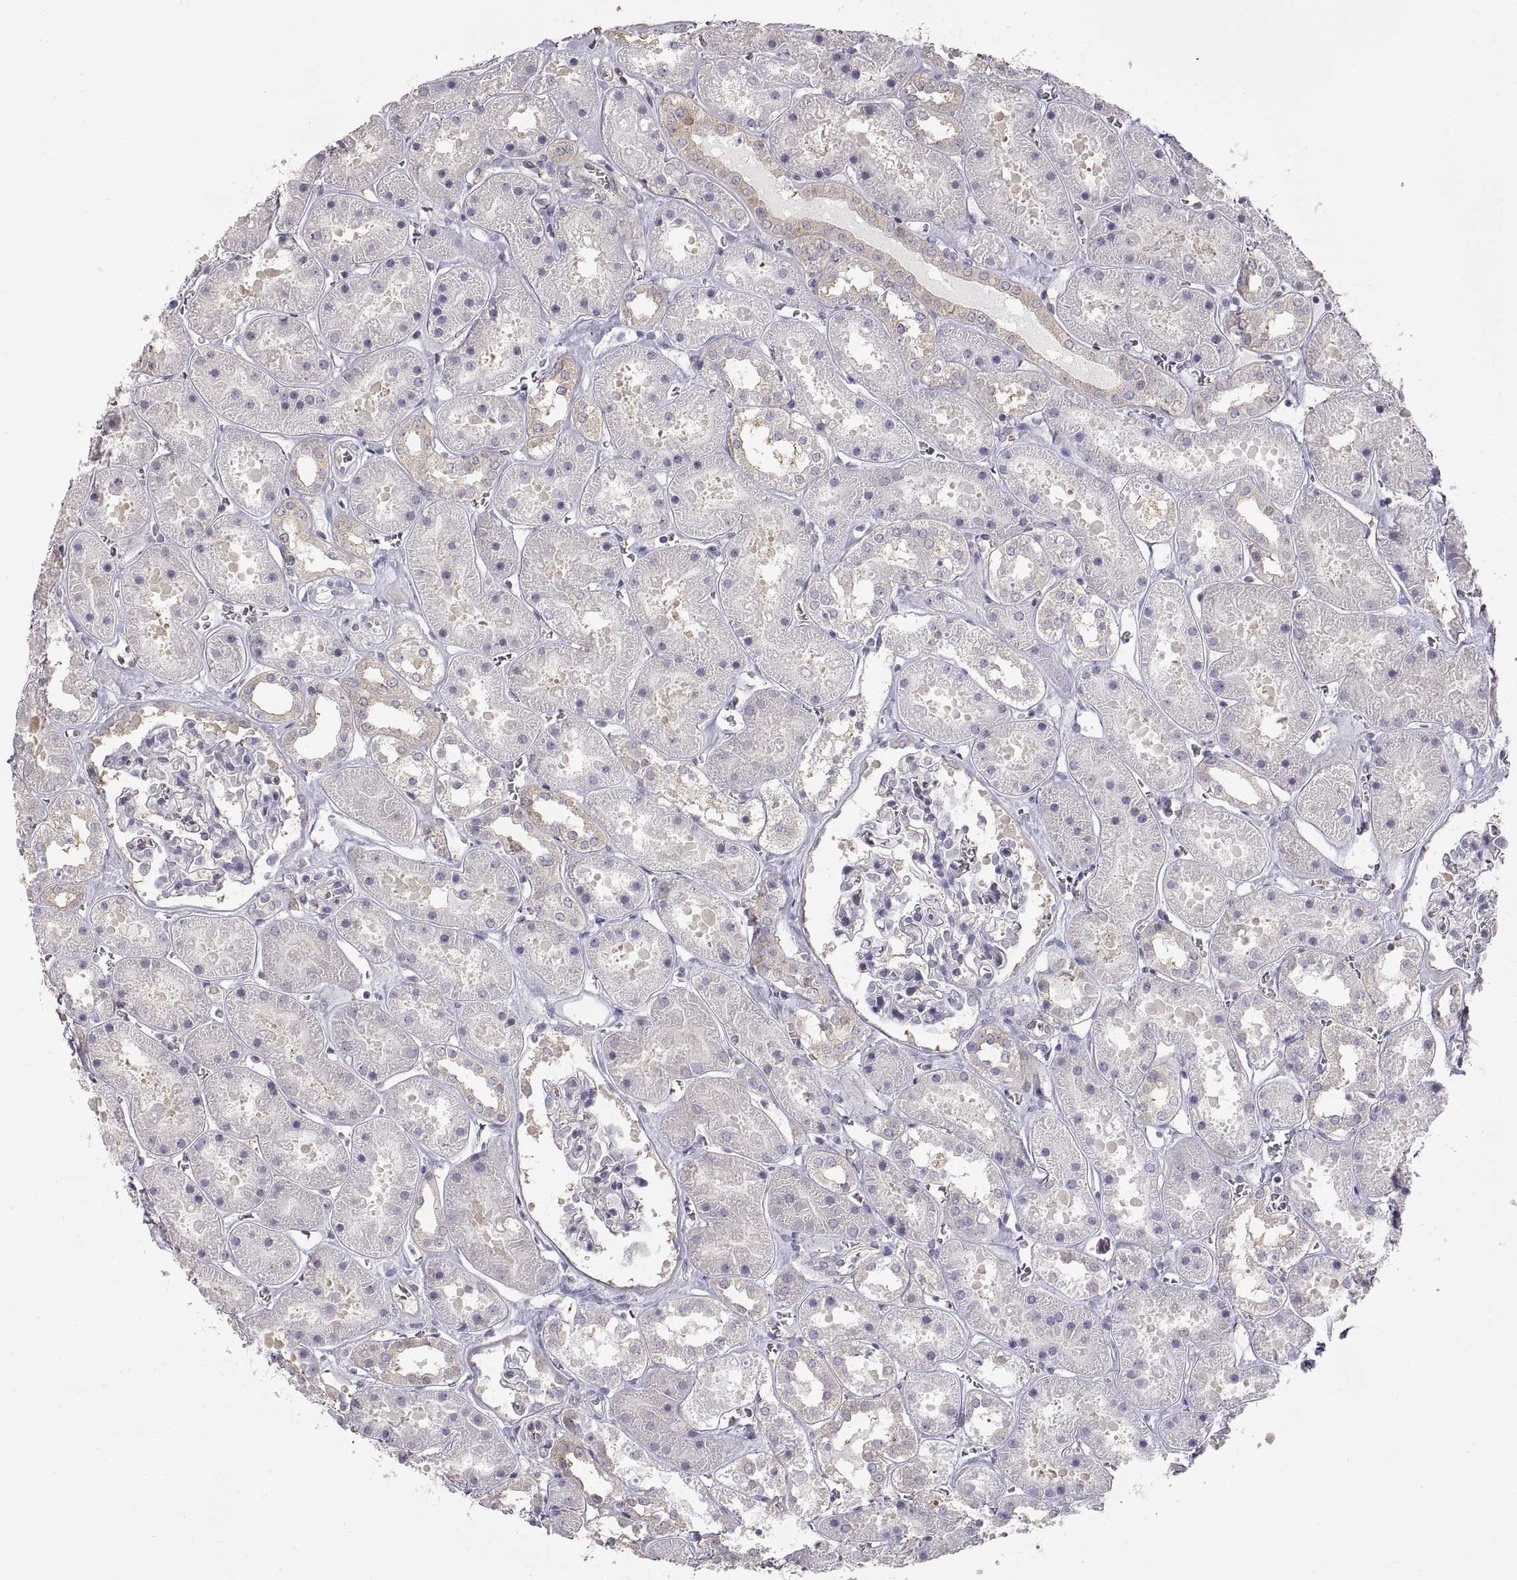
{"staining": {"intensity": "negative", "quantity": "none", "location": "none"}, "tissue": "kidney", "cell_type": "Cells in glomeruli", "image_type": "normal", "snomed": [{"axis": "morphology", "description": "Normal tissue, NOS"}, {"axis": "topography", "description": "Kidney"}], "caption": "DAB (3,3'-diaminobenzidine) immunohistochemical staining of normal human kidney displays no significant staining in cells in glomeruli.", "gene": "HSP90AB1", "patient": {"sex": "female", "age": 41}}